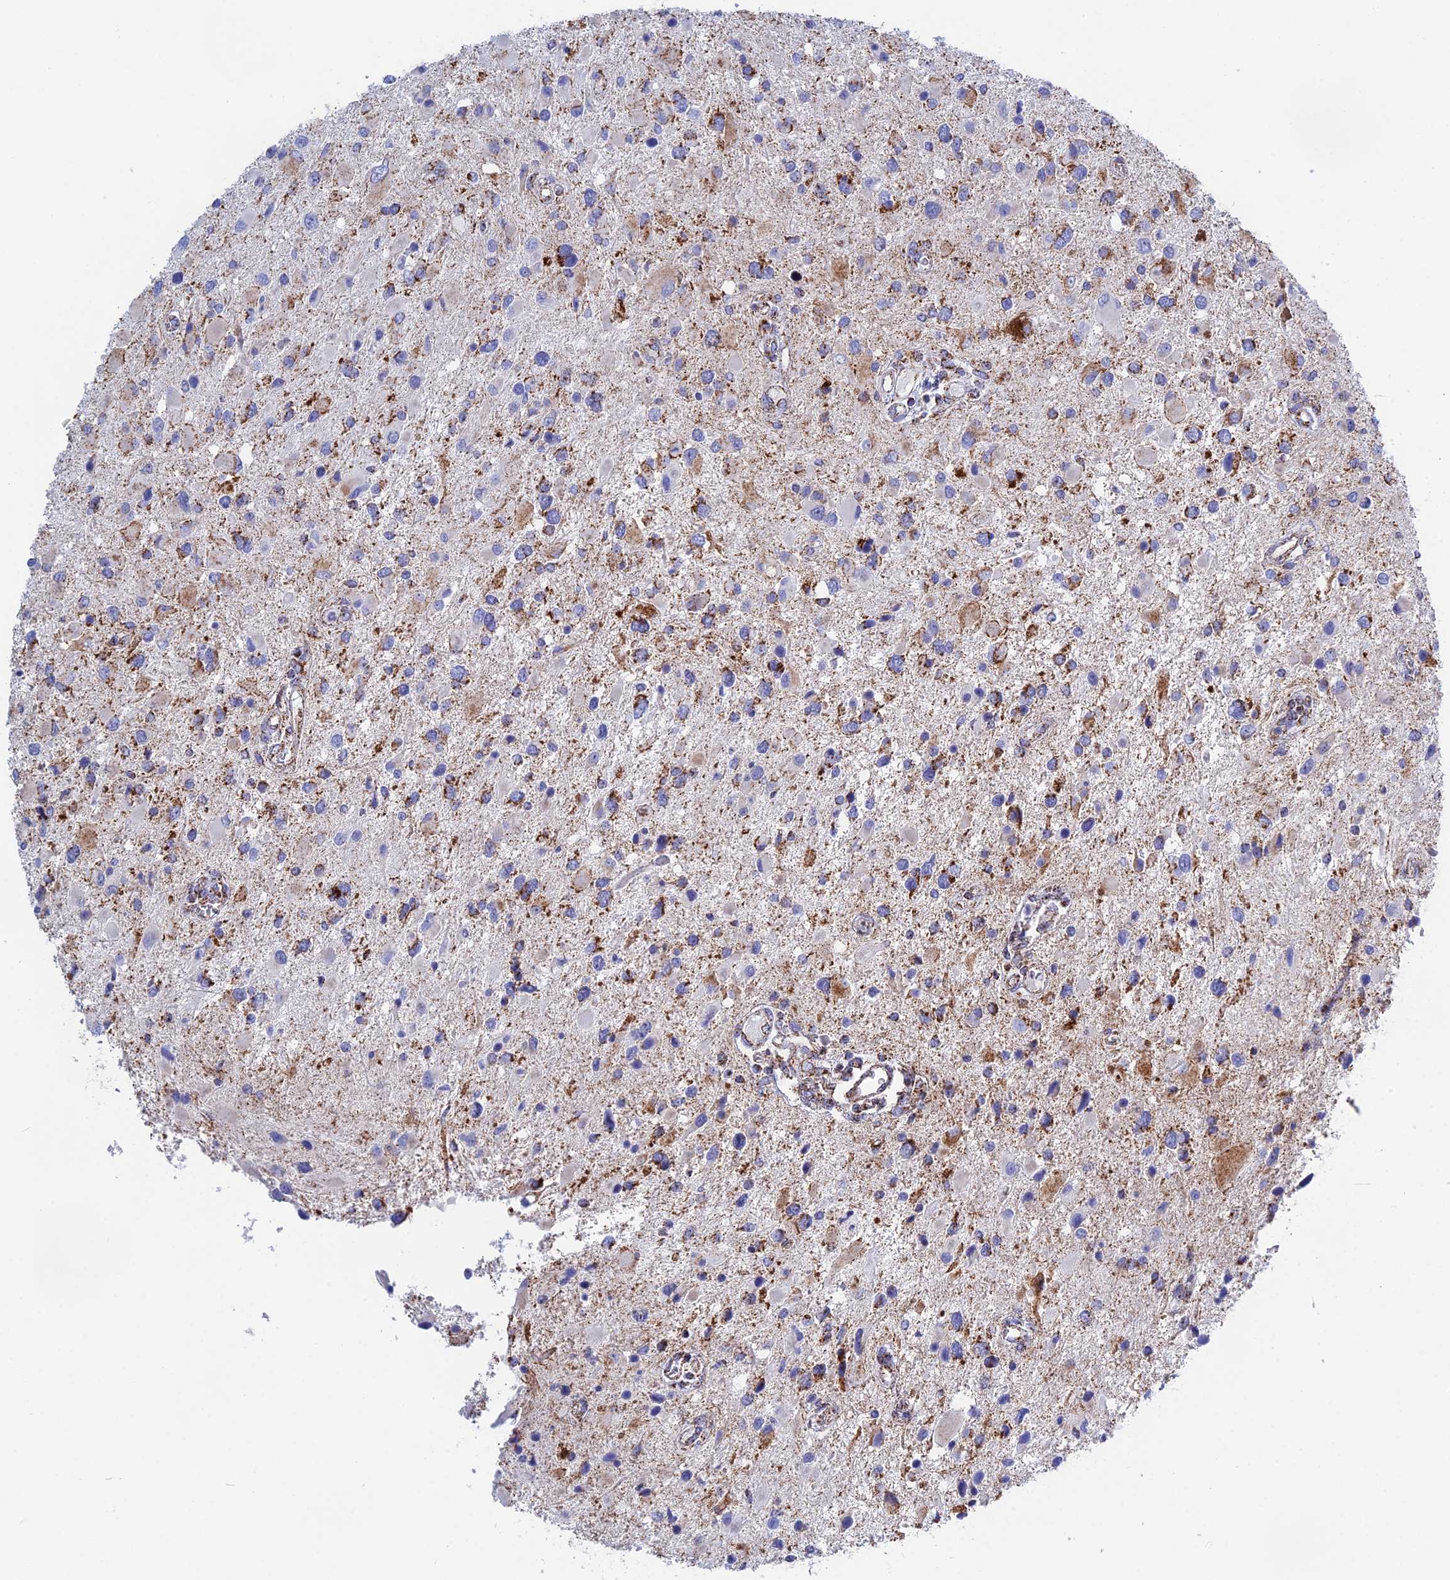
{"staining": {"intensity": "moderate", "quantity": "25%-75%", "location": "cytoplasmic/membranous"}, "tissue": "glioma", "cell_type": "Tumor cells", "image_type": "cancer", "snomed": [{"axis": "morphology", "description": "Glioma, malignant, High grade"}, {"axis": "topography", "description": "Brain"}], "caption": "Malignant high-grade glioma stained with immunohistochemistry exhibits moderate cytoplasmic/membranous positivity in about 25%-75% of tumor cells.", "gene": "NDUFA5", "patient": {"sex": "male", "age": 53}}